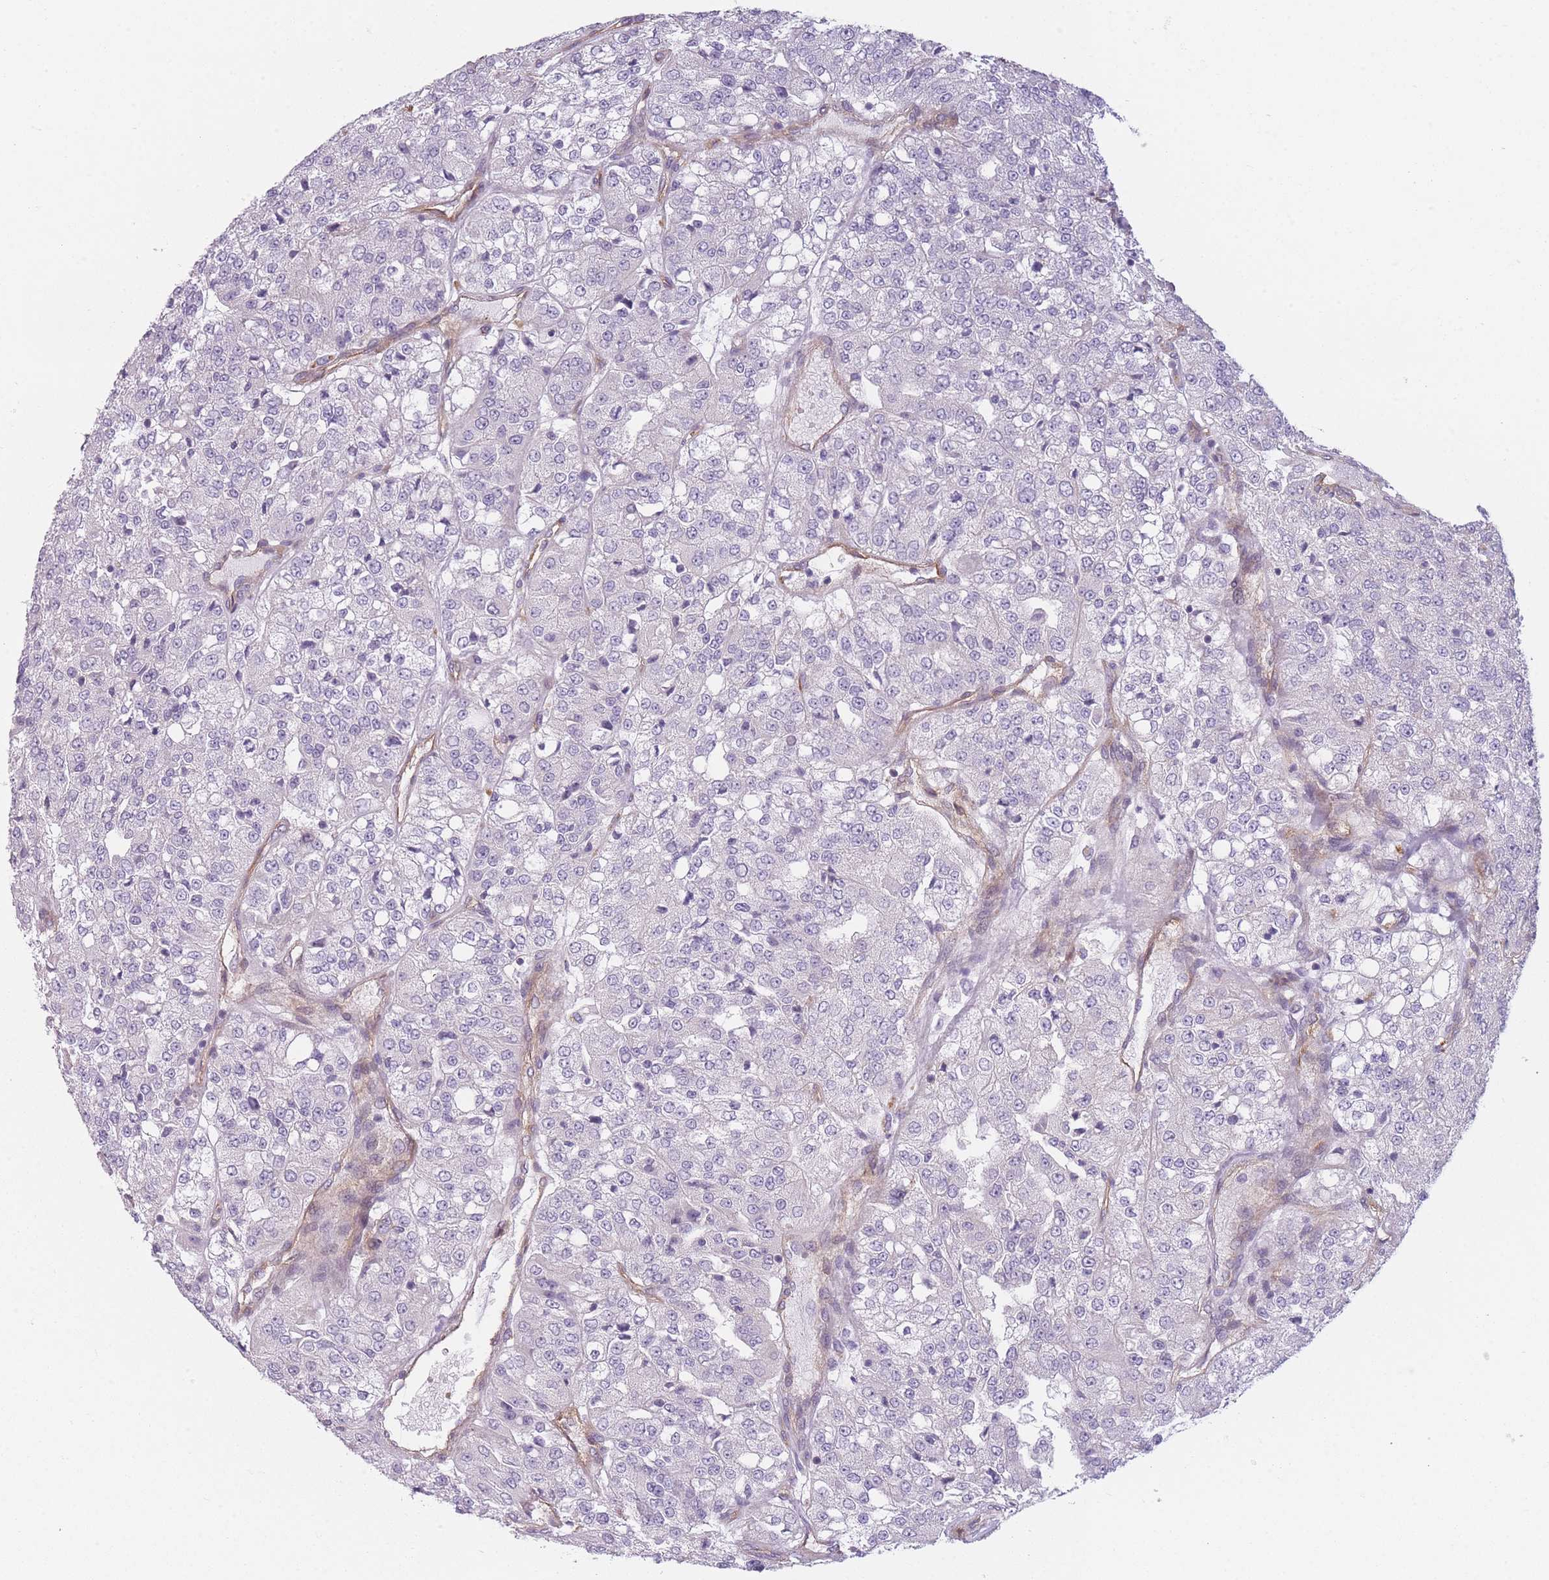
{"staining": {"intensity": "negative", "quantity": "none", "location": "none"}, "tissue": "renal cancer", "cell_type": "Tumor cells", "image_type": "cancer", "snomed": [{"axis": "morphology", "description": "Adenocarcinoma, NOS"}, {"axis": "topography", "description": "Kidney"}], "caption": "A micrograph of human renal cancer is negative for staining in tumor cells.", "gene": "SLC7A6", "patient": {"sex": "female", "age": 63}}